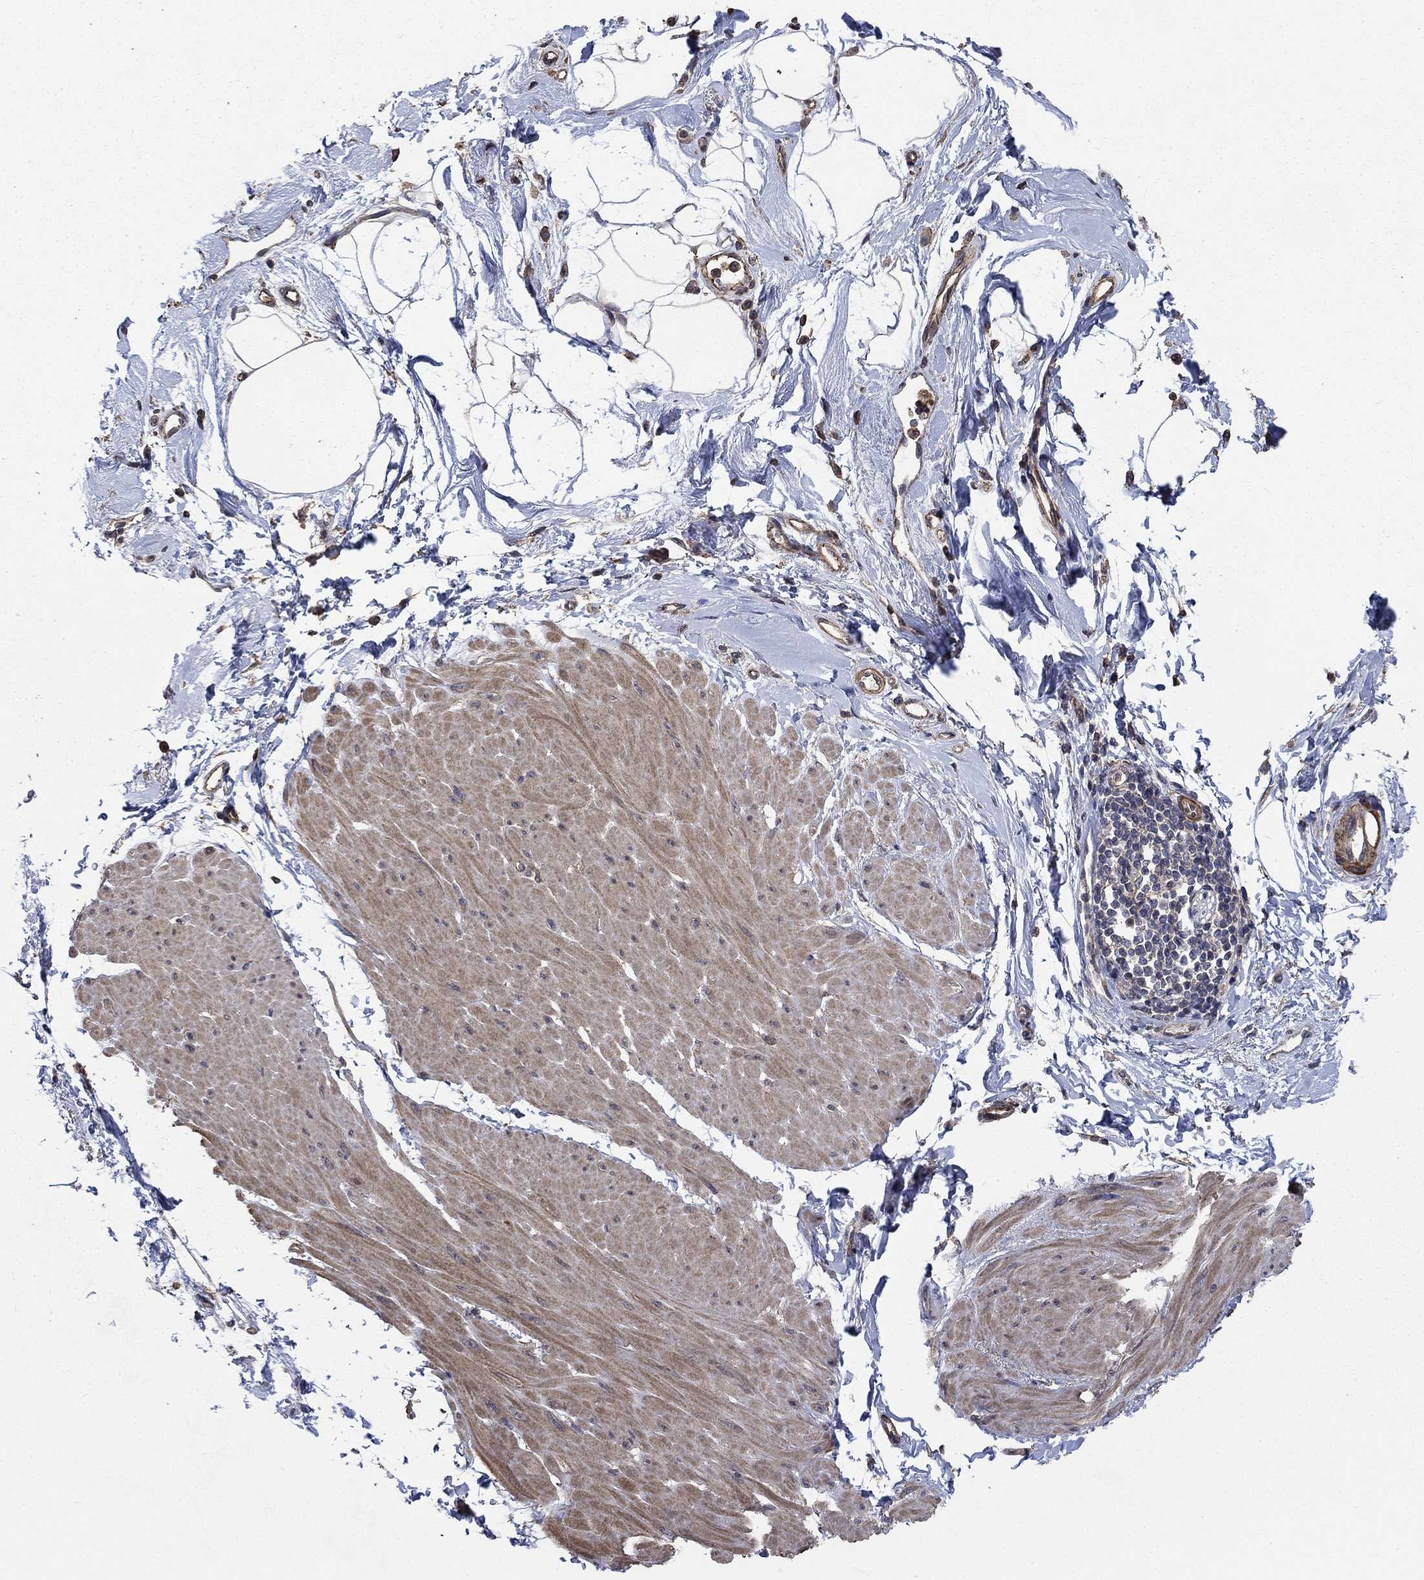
{"staining": {"intensity": "weak", "quantity": ">75%", "location": "cytoplasmic/membranous"}, "tissue": "smooth muscle", "cell_type": "Smooth muscle cells", "image_type": "normal", "snomed": [{"axis": "morphology", "description": "Normal tissue, NOS"}, {"axis": "topography", "description": "Adipose tissue"}, {"axis": "topography", "description": "Smooth muscle"}, {"axis": "topography", "description": "Peripheral nerve tissue"}], "caption": "Protein analysis of normal smooth muscle shows weak cytoplasmic/membranous positivity in approximately >75% of smooth muscle cells.", "gene": "PDE3A", "patient": {"sex": "male", "age": 83}}